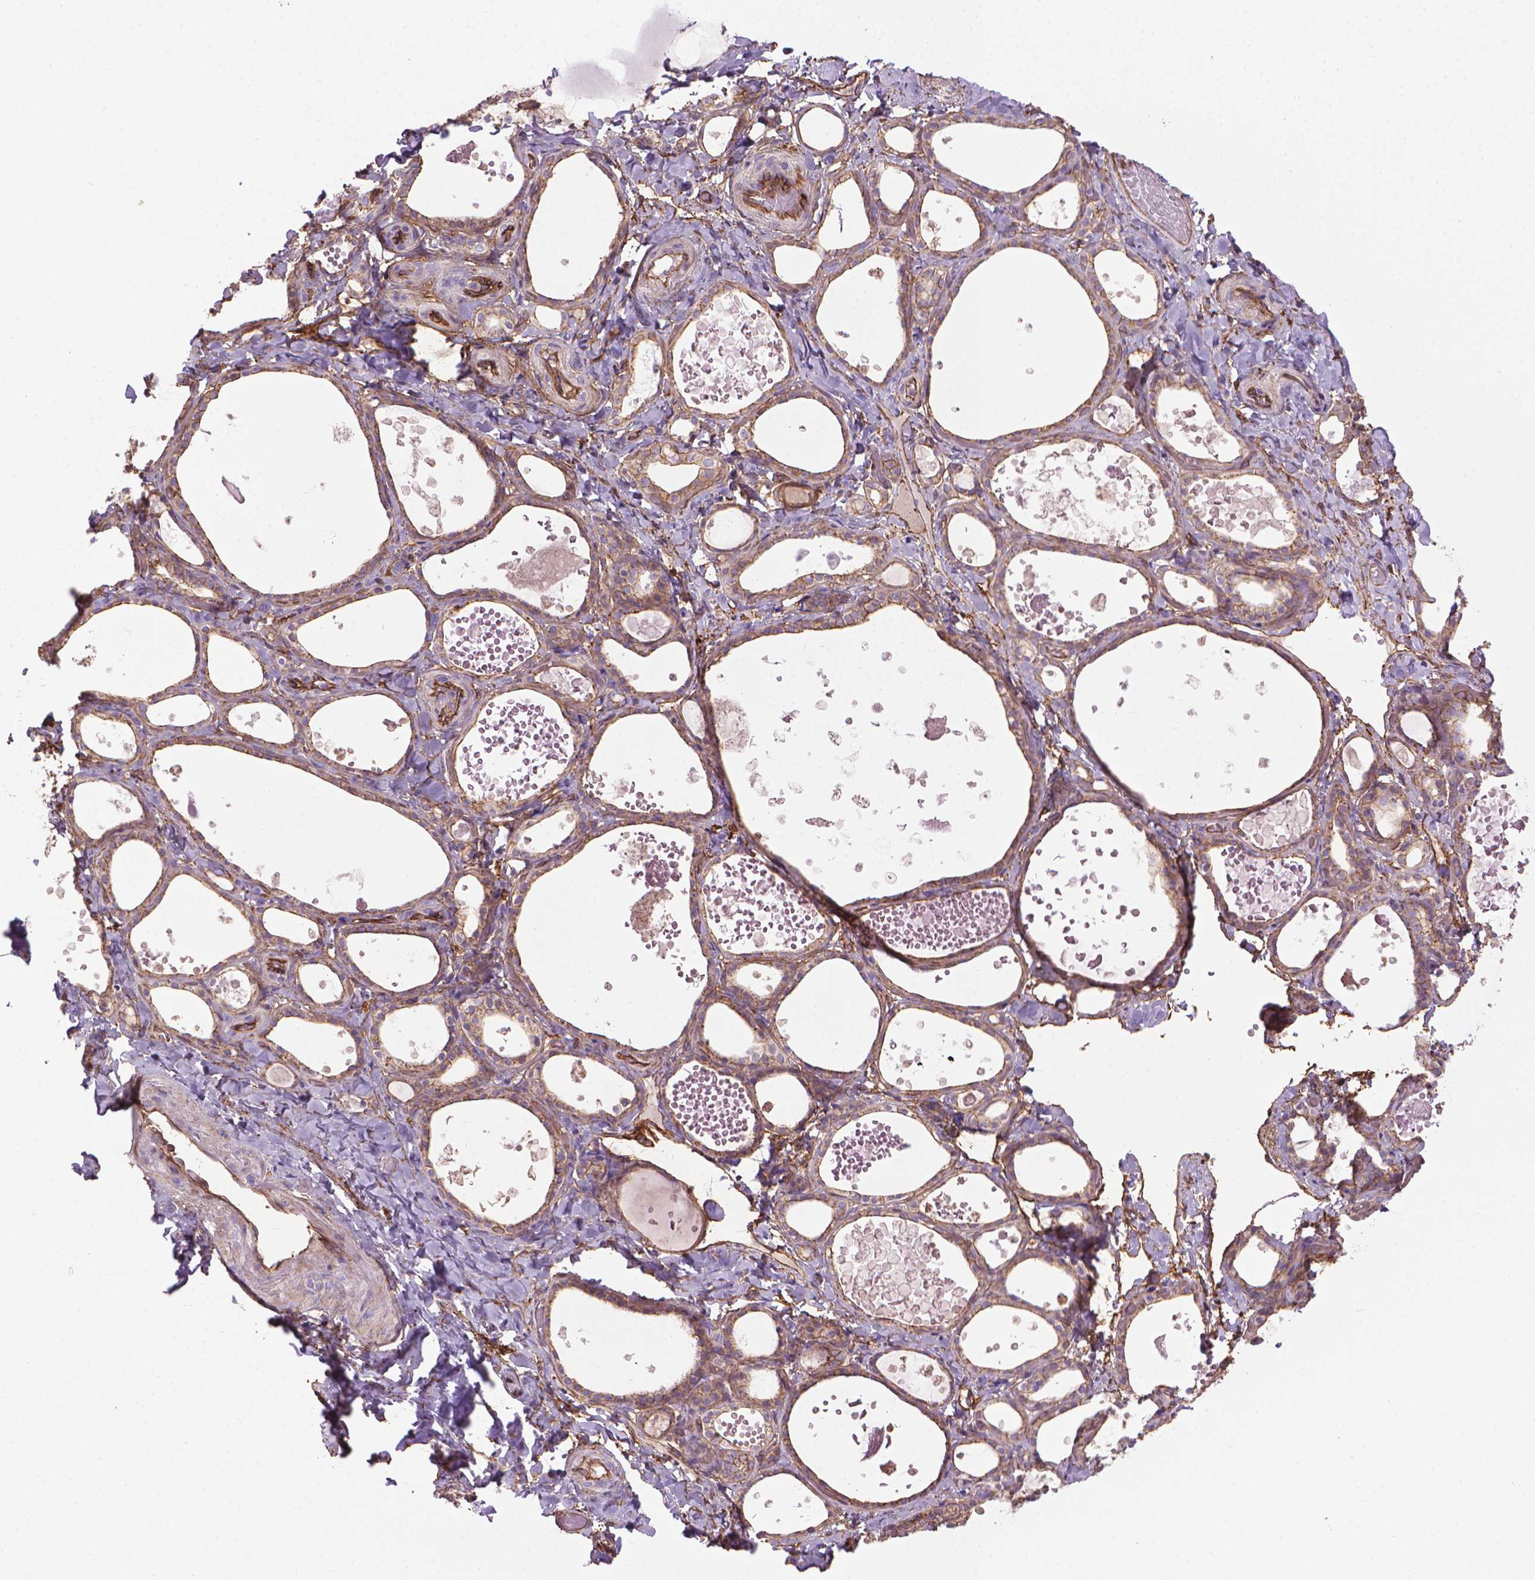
{"staining": {"intensity": "weak", "quantity": ">75%", "location": "cytoplasmic/membranous"}, "tissue": "thyroid gland", "cell_type": "Glandular cells", "image_type": "normal", "snomed": [{"axis": "morphology", "description": "Normal tissue, NOS"}, {"axis": "topography", "description": "Thyroid gland"}], "caption": "Protein positivity by immunohistochemistry (IHC) displays weak cytoplasmic/membranous staining in approximately >75% of glandular cells in benign thyroid gland. (DAB (3,3'-diaminobenzidine) = brown stain, brightfield microscopy at high magnification).", "gene": "TENT5A", "patient": {"sex": "female", "age": 56}}